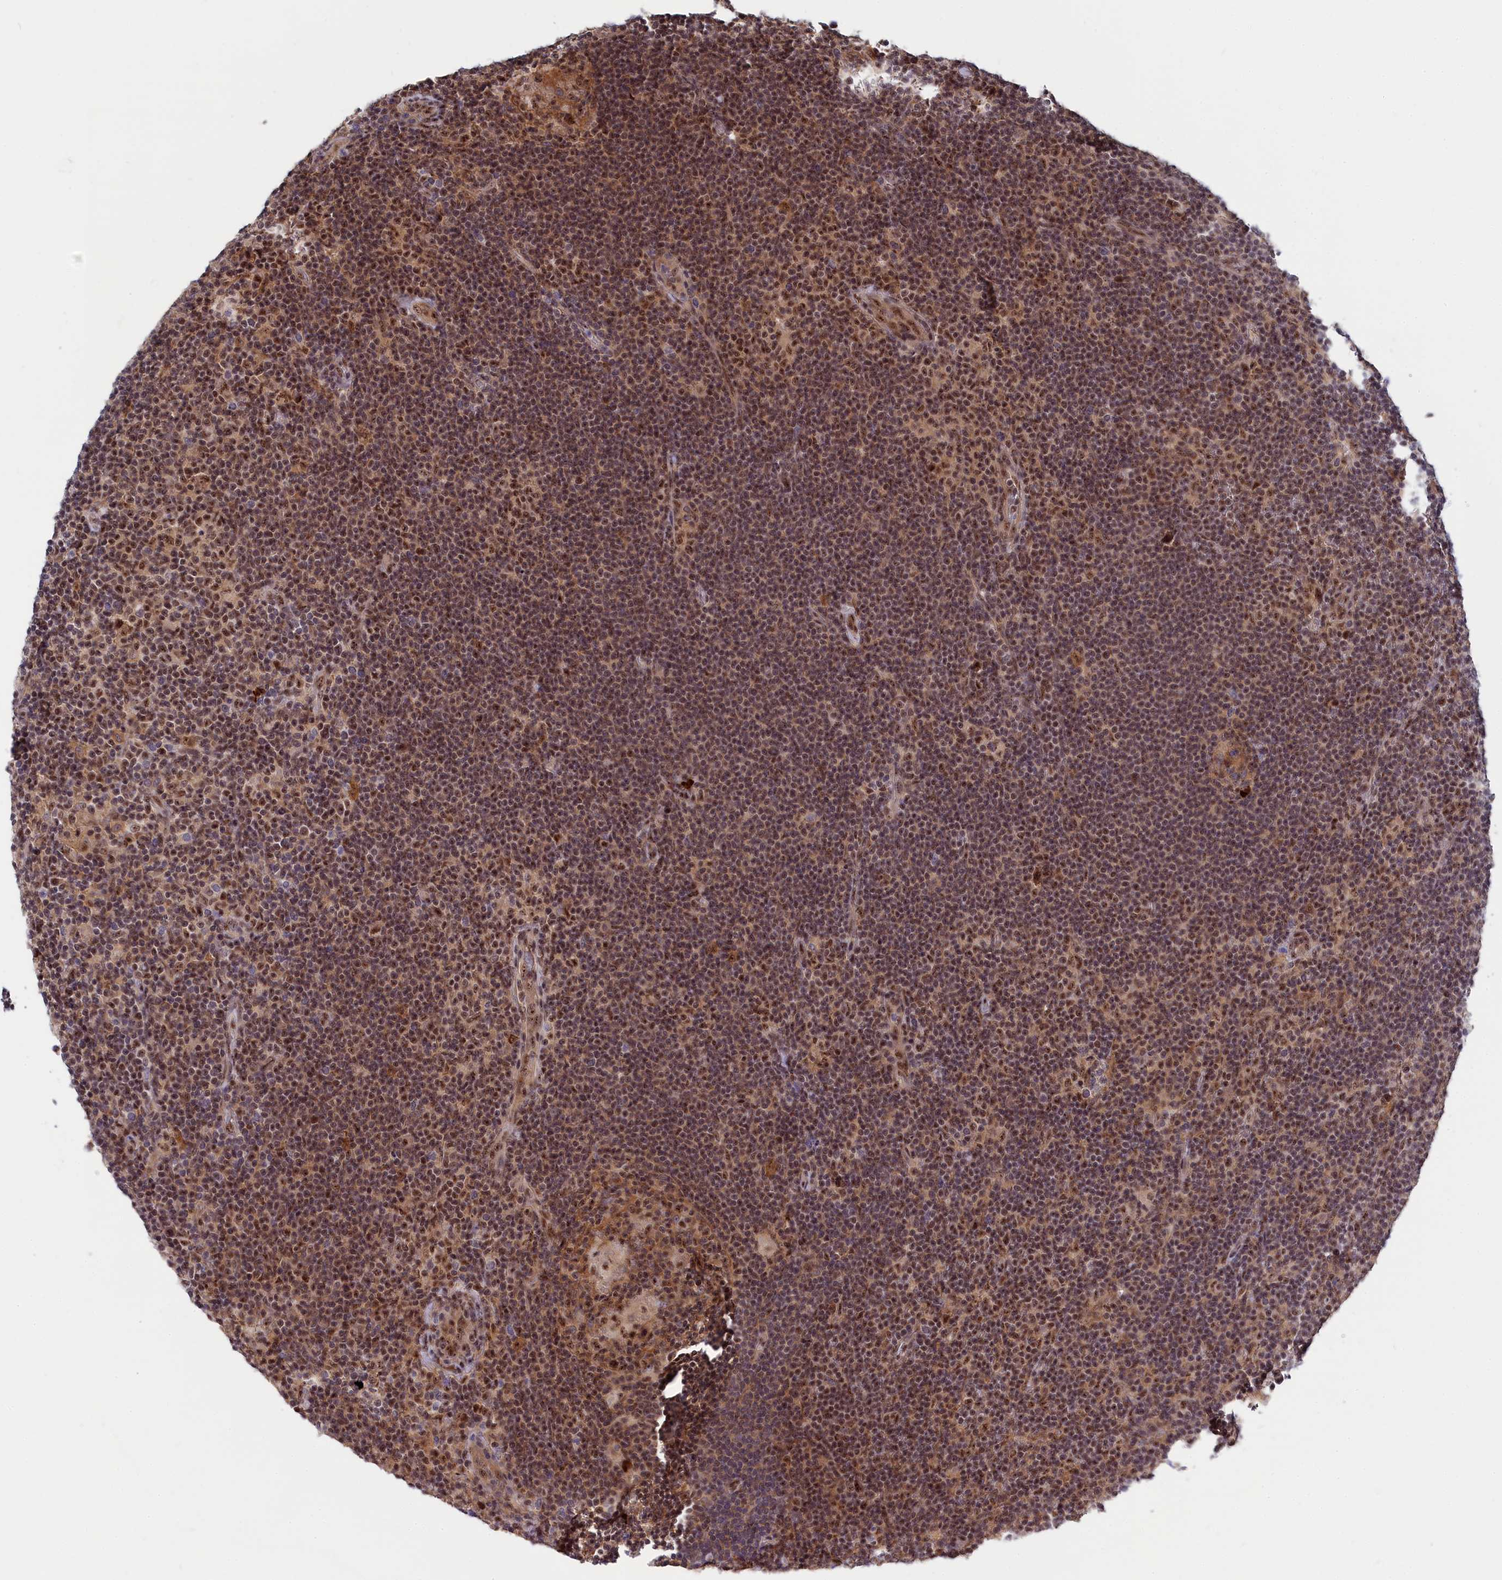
{"staining": {"intensity": "moderate", "quantity": ">75%", "location": "nuclear"}, "tissue": "lymphoma", "cell_type": "Tumor cells", "image_type": "cancer", "snomed": [{"axis": "morphology", "description": "Hodgkin's disease, NOS"}, {"axis": "topography", "description": "Lymph node"}], "caption": "This image exhibits IHC staining of lymphoma, with medium moderate nuclear staining in about >75% of tumor cells.", "gene": "TAB1", "patient": {"sex": "female", "age": 57}}